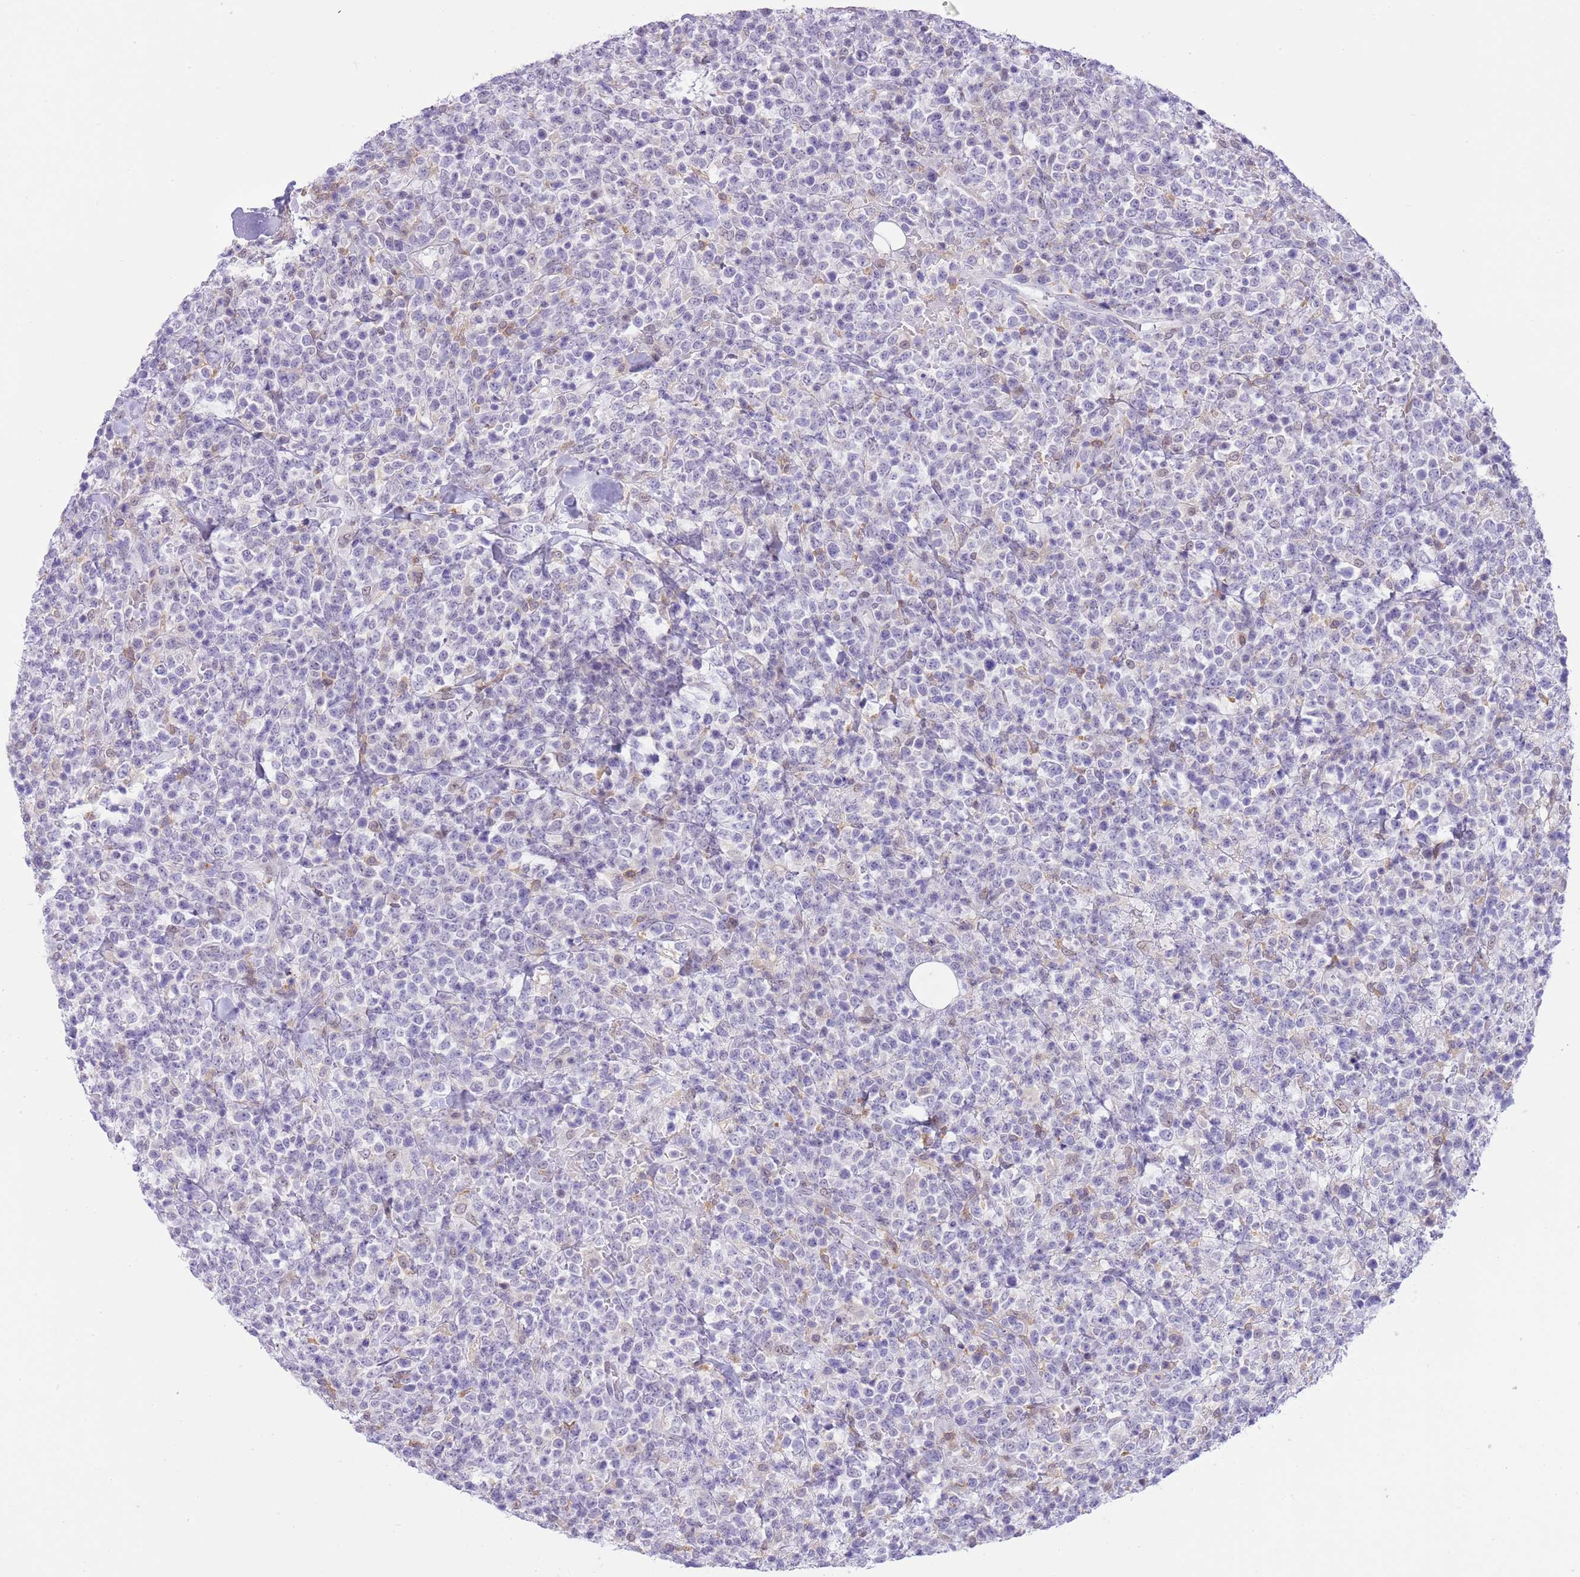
{"staining": {"intensity": "negative", "quantity": "none", "location": "none"}, "tissue": "lymphoma", "cell_type": "Tumor cells", "image_type": "cancer", "snomed": [{"axis": "morphology", "description": "Malignant lymphoma, non-Hodgkin's type, High grade"}, {"axis": "topography", "description": "Colon"}], "caption": "High power microscopy image of an immunohistochemistry (IHC) image of lymphoma, revealing no significant expression in tumor cells.", "gene": "PPP1R17", "patient": {"sex": "female", "age": 53}}